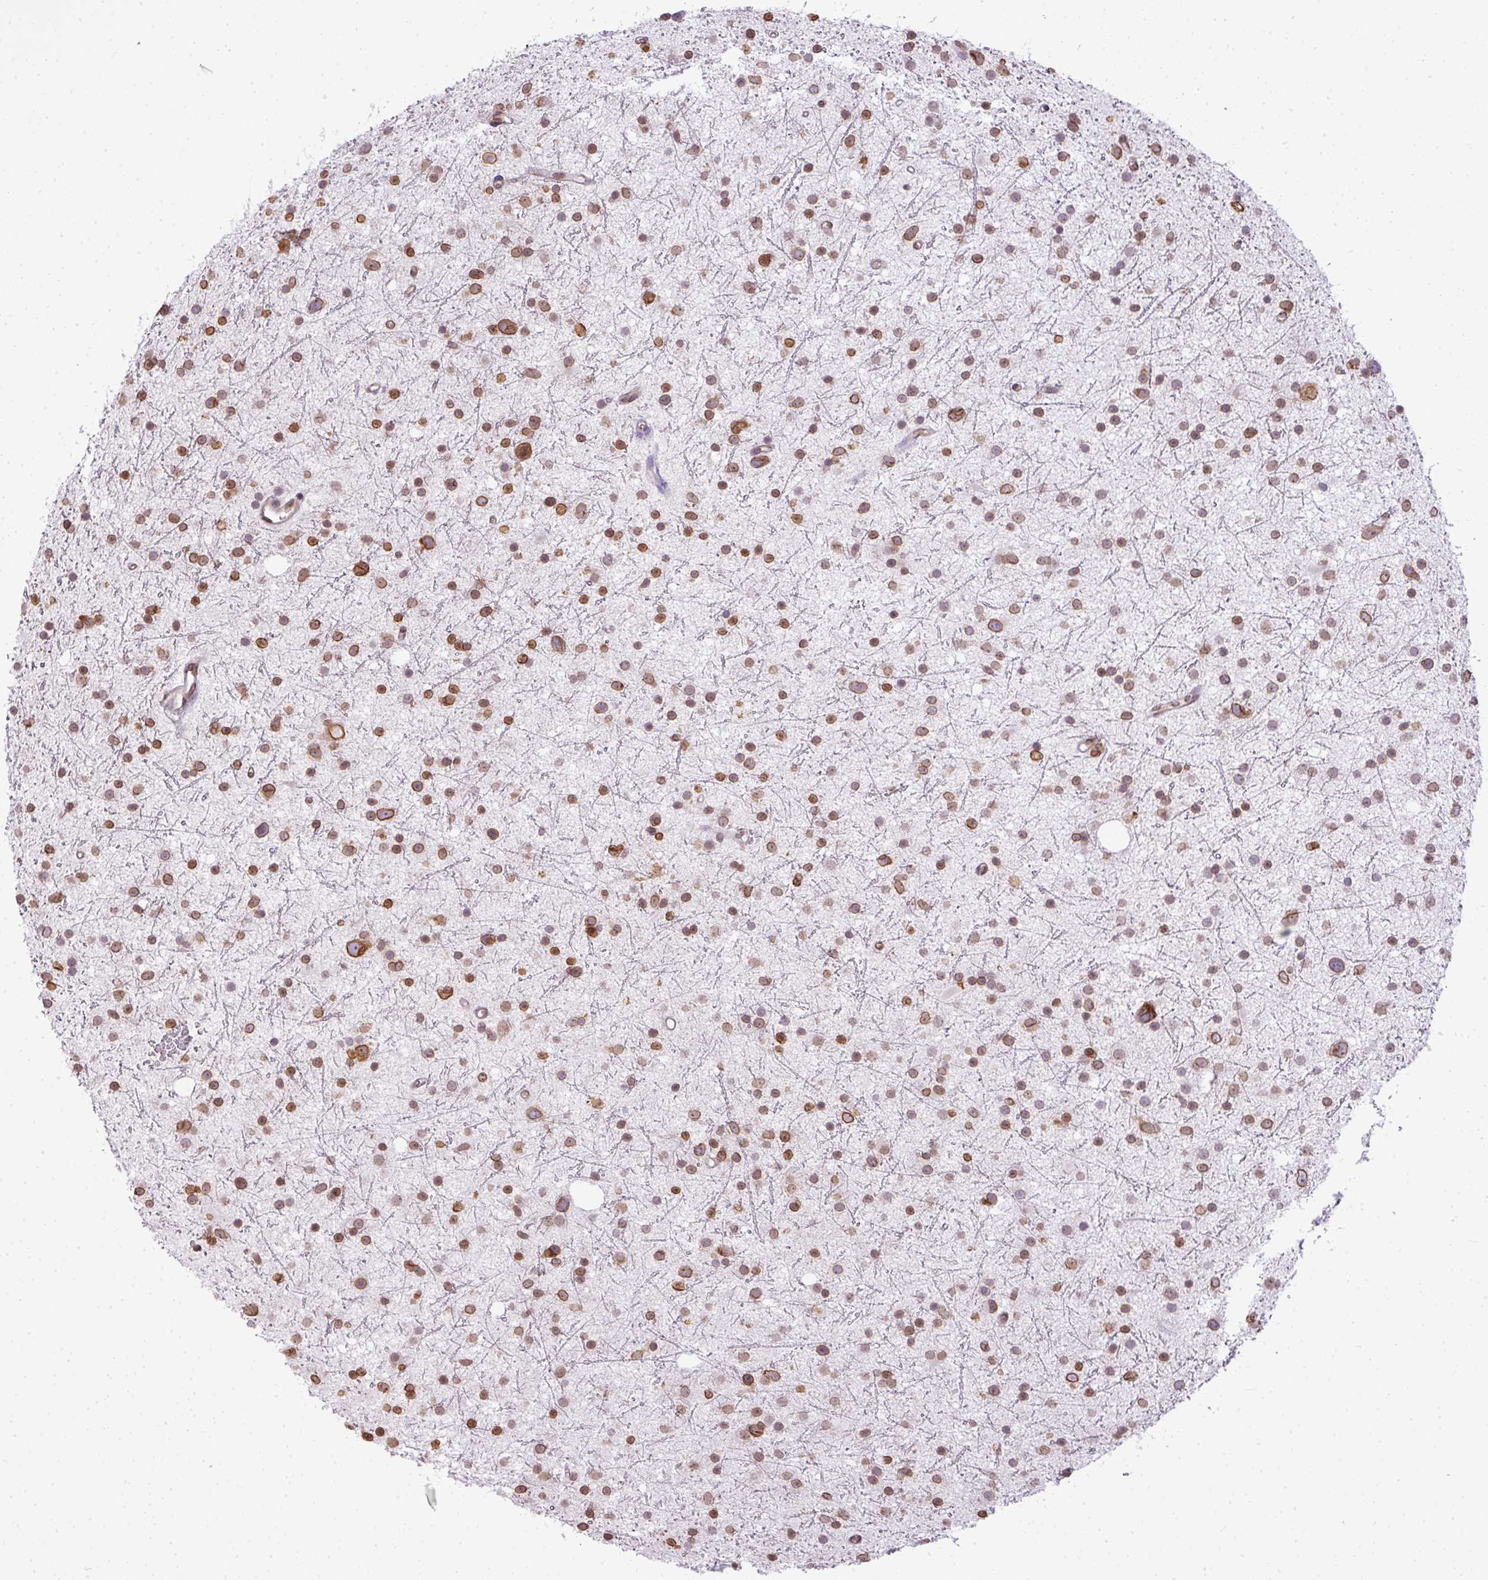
{"staining": {"intensity": "moderate", "quantity": ">75%", "location": "nuclear"}, "tissue": "glioma", "cell_type": "Tumor cells", "image_type": "cancer", "snomed": [{"axis": "morphology", "description": "Glioma, malignant, Low grade"}, {"axis": "topography", "description": "Cerebral cortex"}], "caption": "Moderate nuclear protein positivity is identified in about >75% of tumor cells in glioma. Nuclei are stained in blue.", "gene": "COX18", "patient": {"sex": "female", "age": 39}}